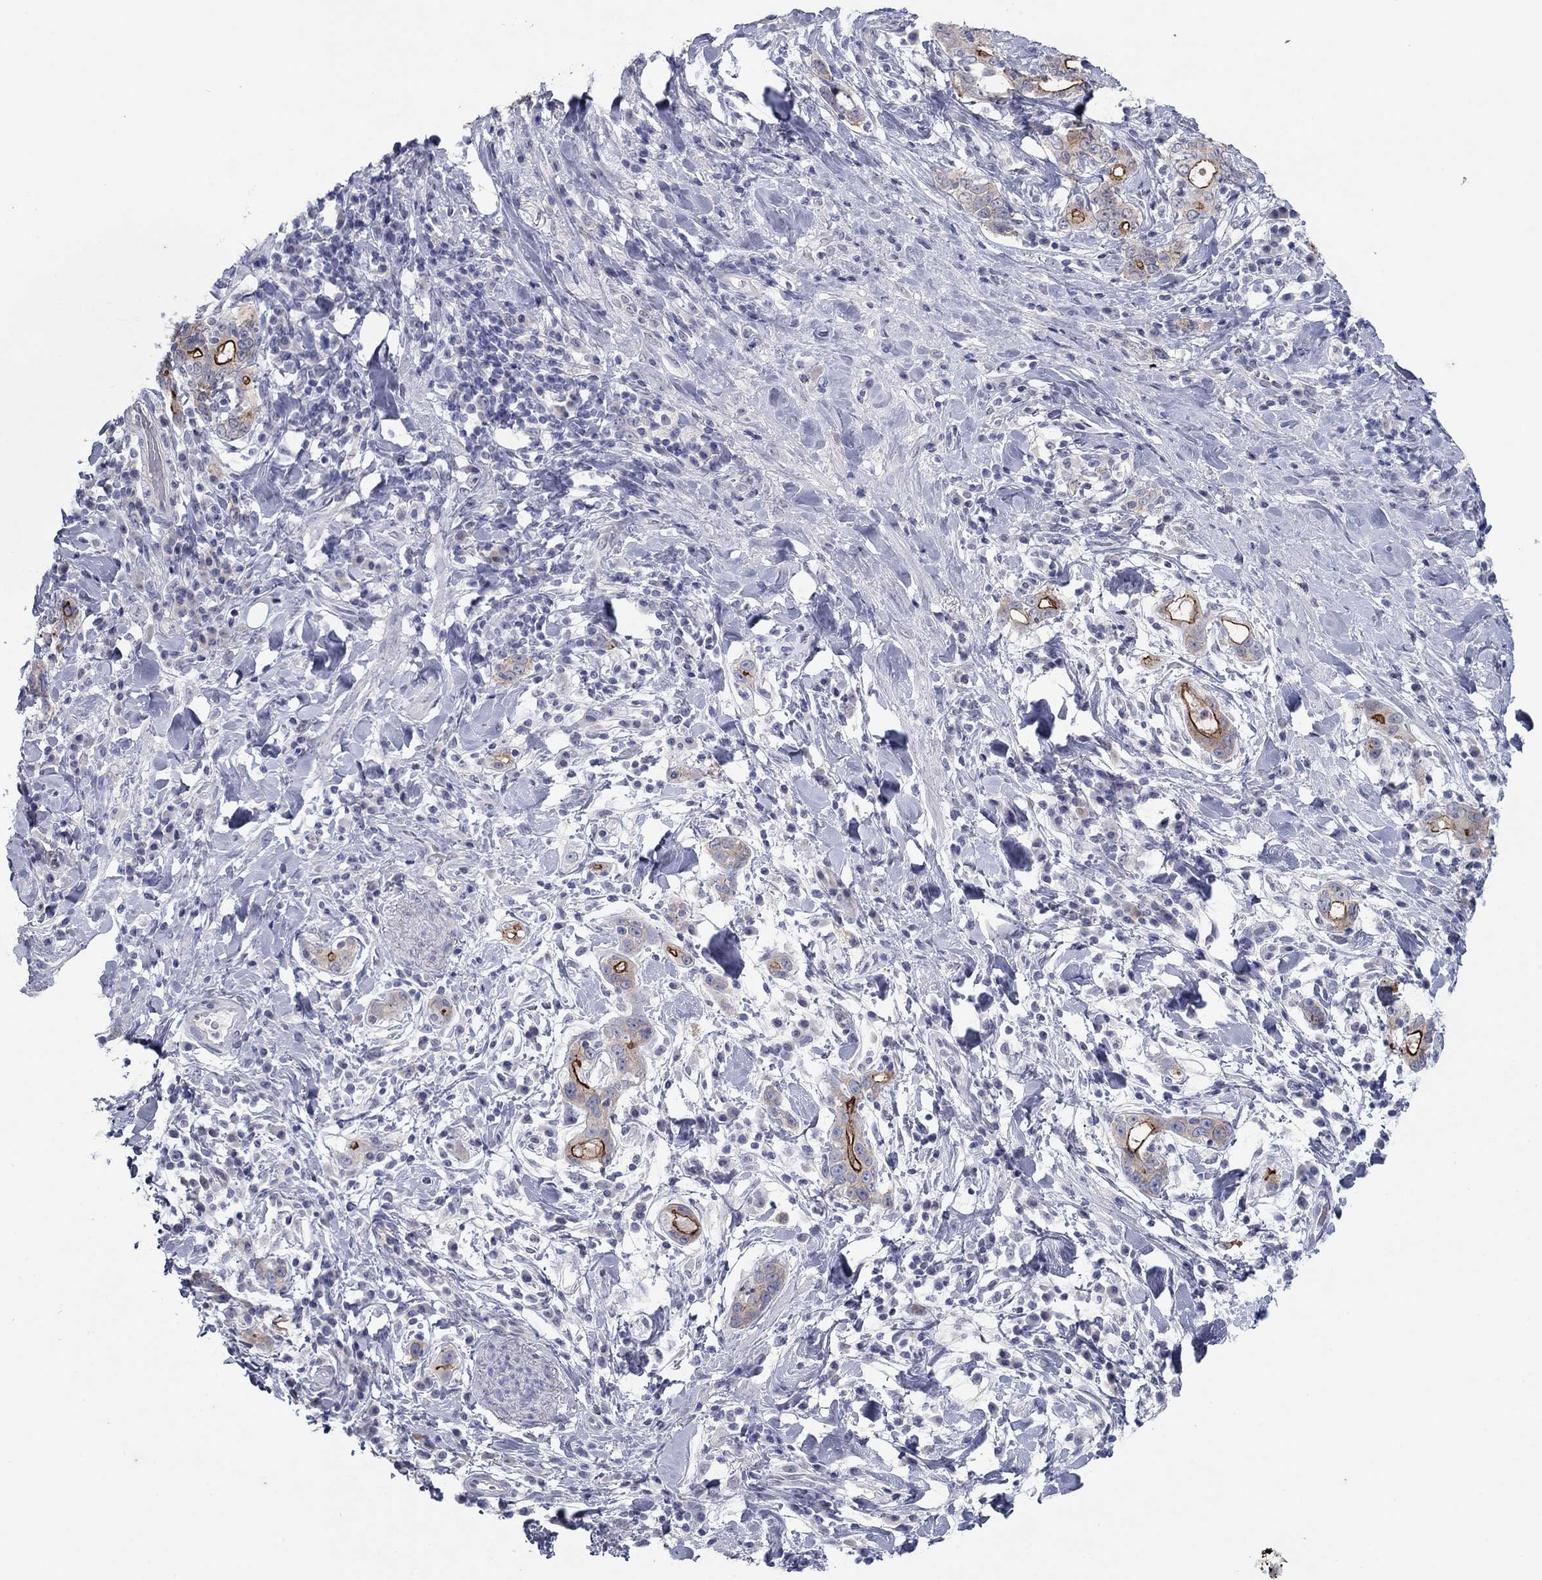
{"staining": {"intensity": "strong", "quantity": ">75%", "location": "cytoplasmic/membranous"}, "tissue": "stomach cancer", "cell_type": "Tumor cells", "image_type": "cancer", "snomed": [{"axis": "morphology", "description": "Adenocarcinoma, NOS"}, {"axis": "topography", "description": "Stomach"}], "caption": "DAB immunohistochemical staining of adenocarcinoma (stomach) exhibits strong cytoplasmic/membranous protein expression in about >75% of tumor cells.", "gene": "PLS1", "patient": {"sex": "male", "age": 79}}